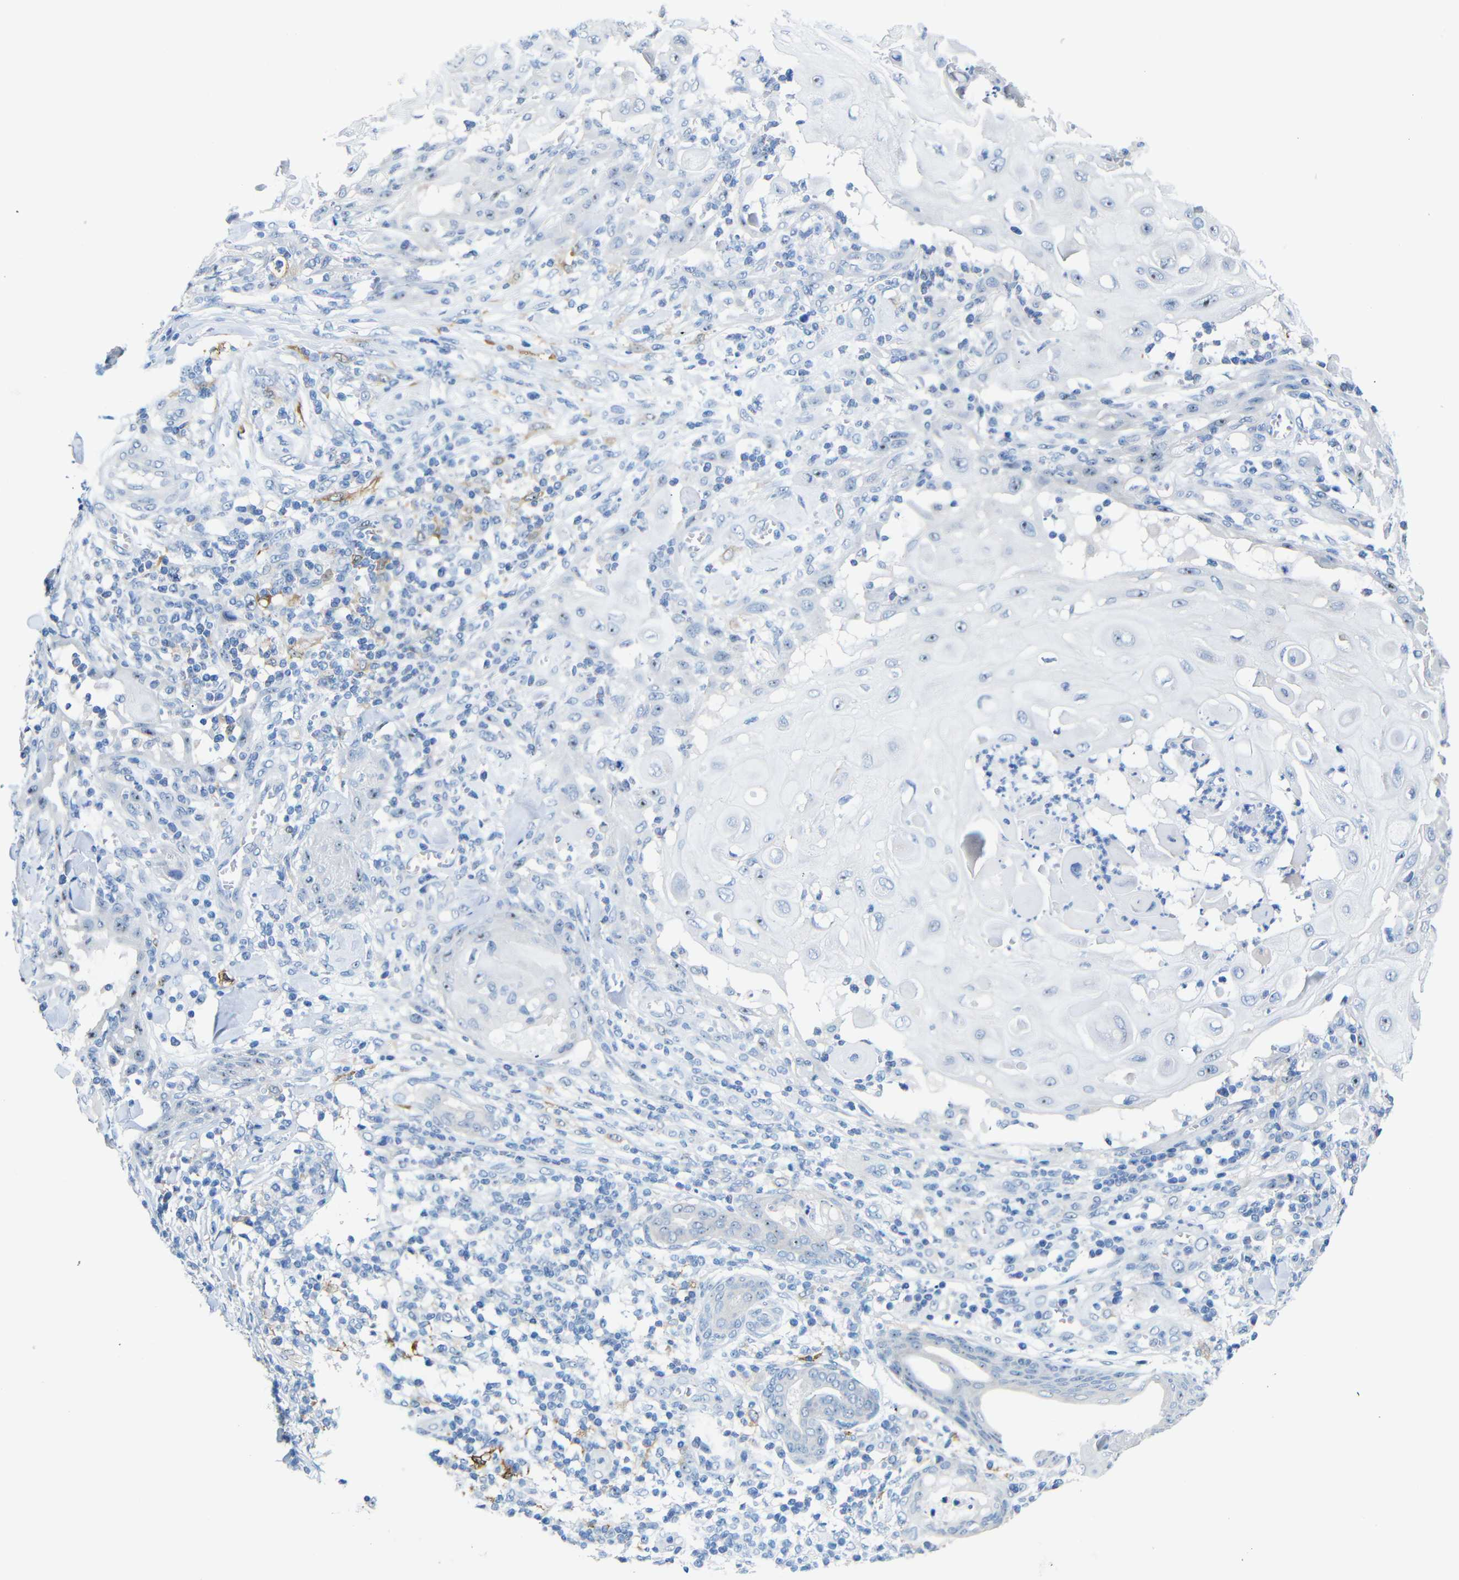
{"staining": {"intensity": "moderate", "quantity": "25%-75%", "location": "nuclear"}, "tissue": "skin cancer", "cell_type": "Tumor cells", "image_type": "cancer", "snomed": [{"axis": "morphology", "description": "Squamous cell carcinoma, NOS"}, {"axis": "topography", "description": "Skin"}], "caption": "A histopathology image of human skin cancer (squamous cell carcinoma) stained for a protein displays moderate nuclear brown staining in tumor cells.", "gene": "C1orf210", "patient": {"sex": "male", "age": 24}}